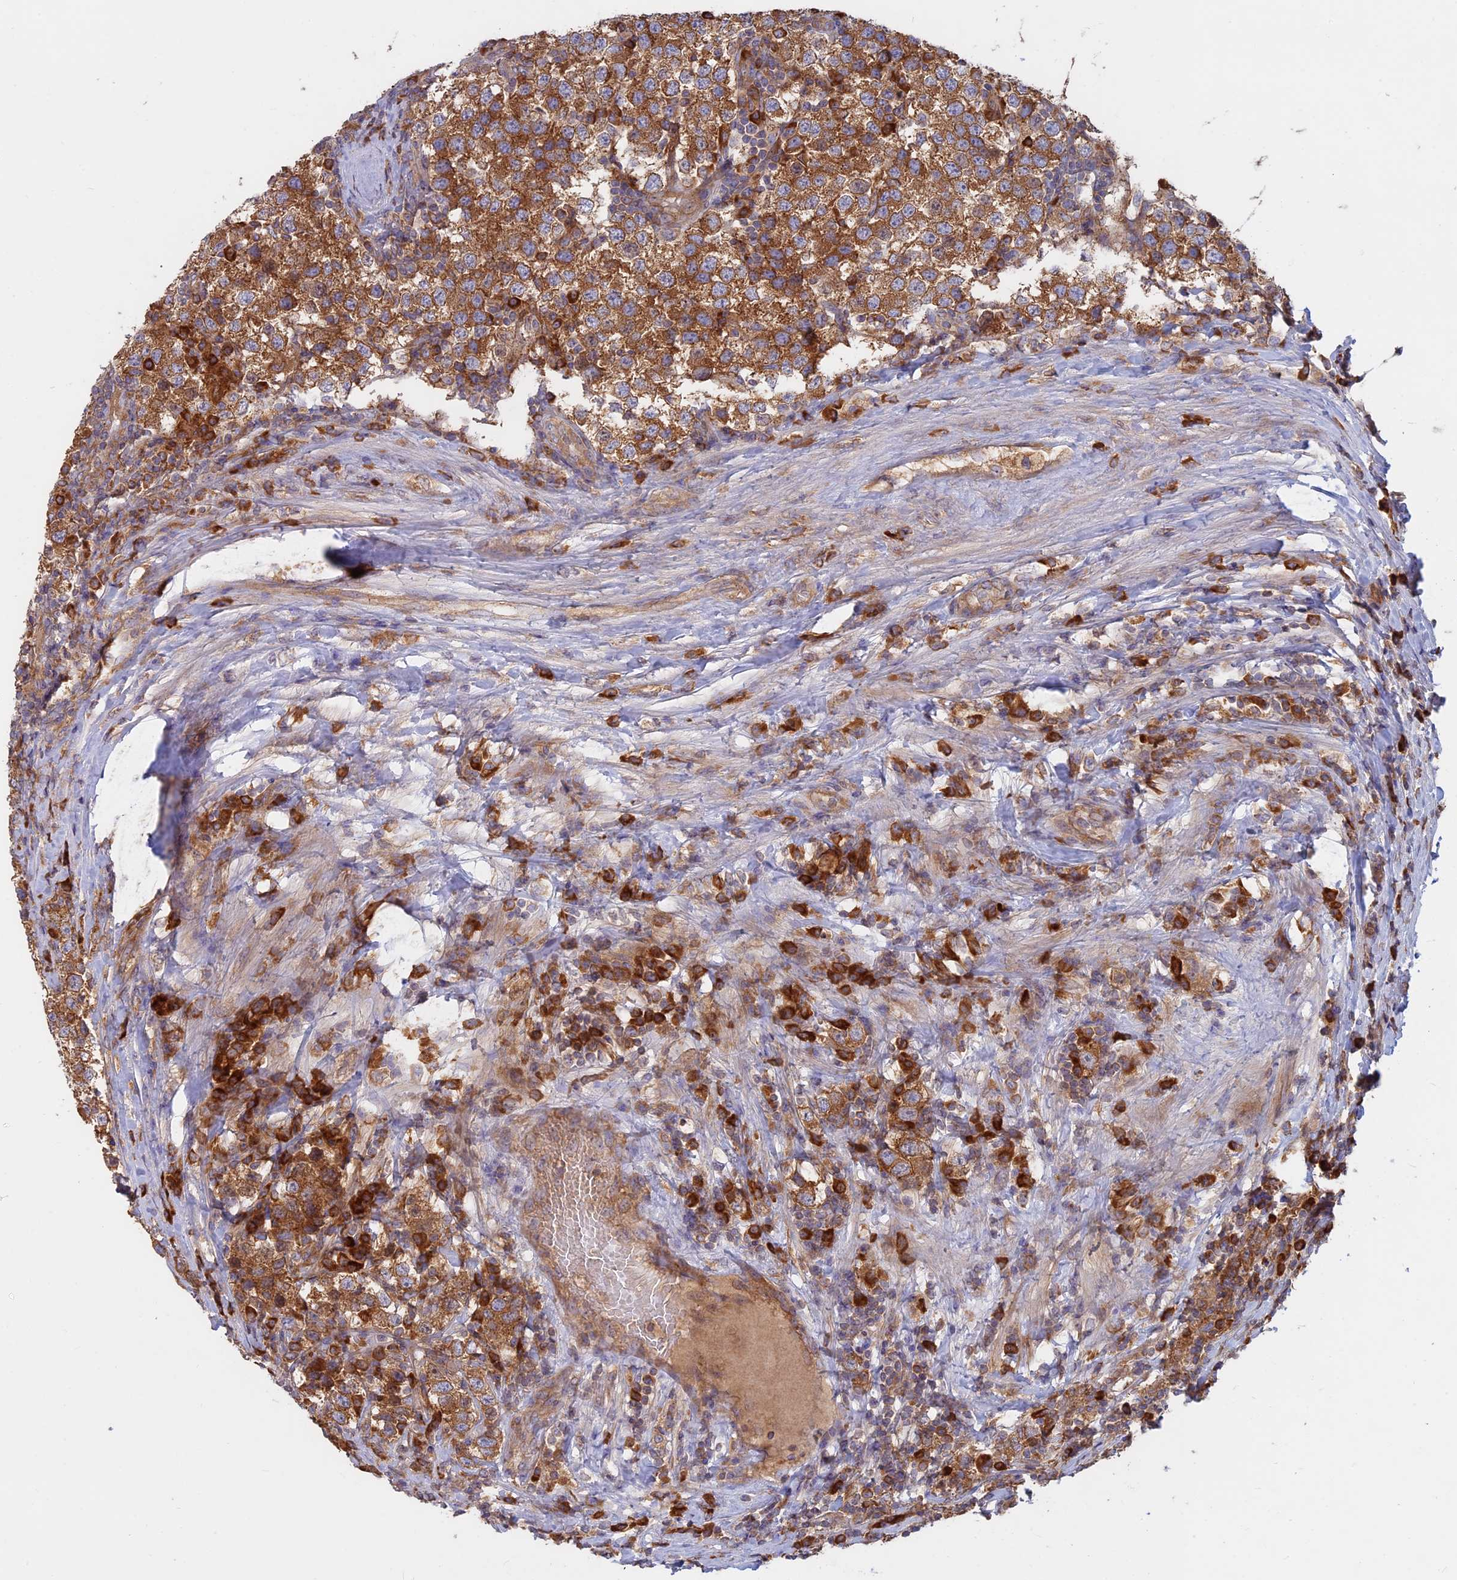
{"staining": {"intensity": "moderate", "quantity": ">75%", "location": "cytoplasmic/membranous"}, "tissue": "testis cancer", "cell_type": "Tumor cells", "image_type": "cancer", "snomed": [{"axis": "morphology", "description": "Seminoma, NOS"}, {"axis": "topography", "description": "Testis"}], "caption": "Protein expression analysis of testis cancer demonstrates moderate cytoplasmic/membranous staining in approximately >75% of tumor cells.", "gene": "TMEM208", "patient": {"sex": "male", "age": 34}}